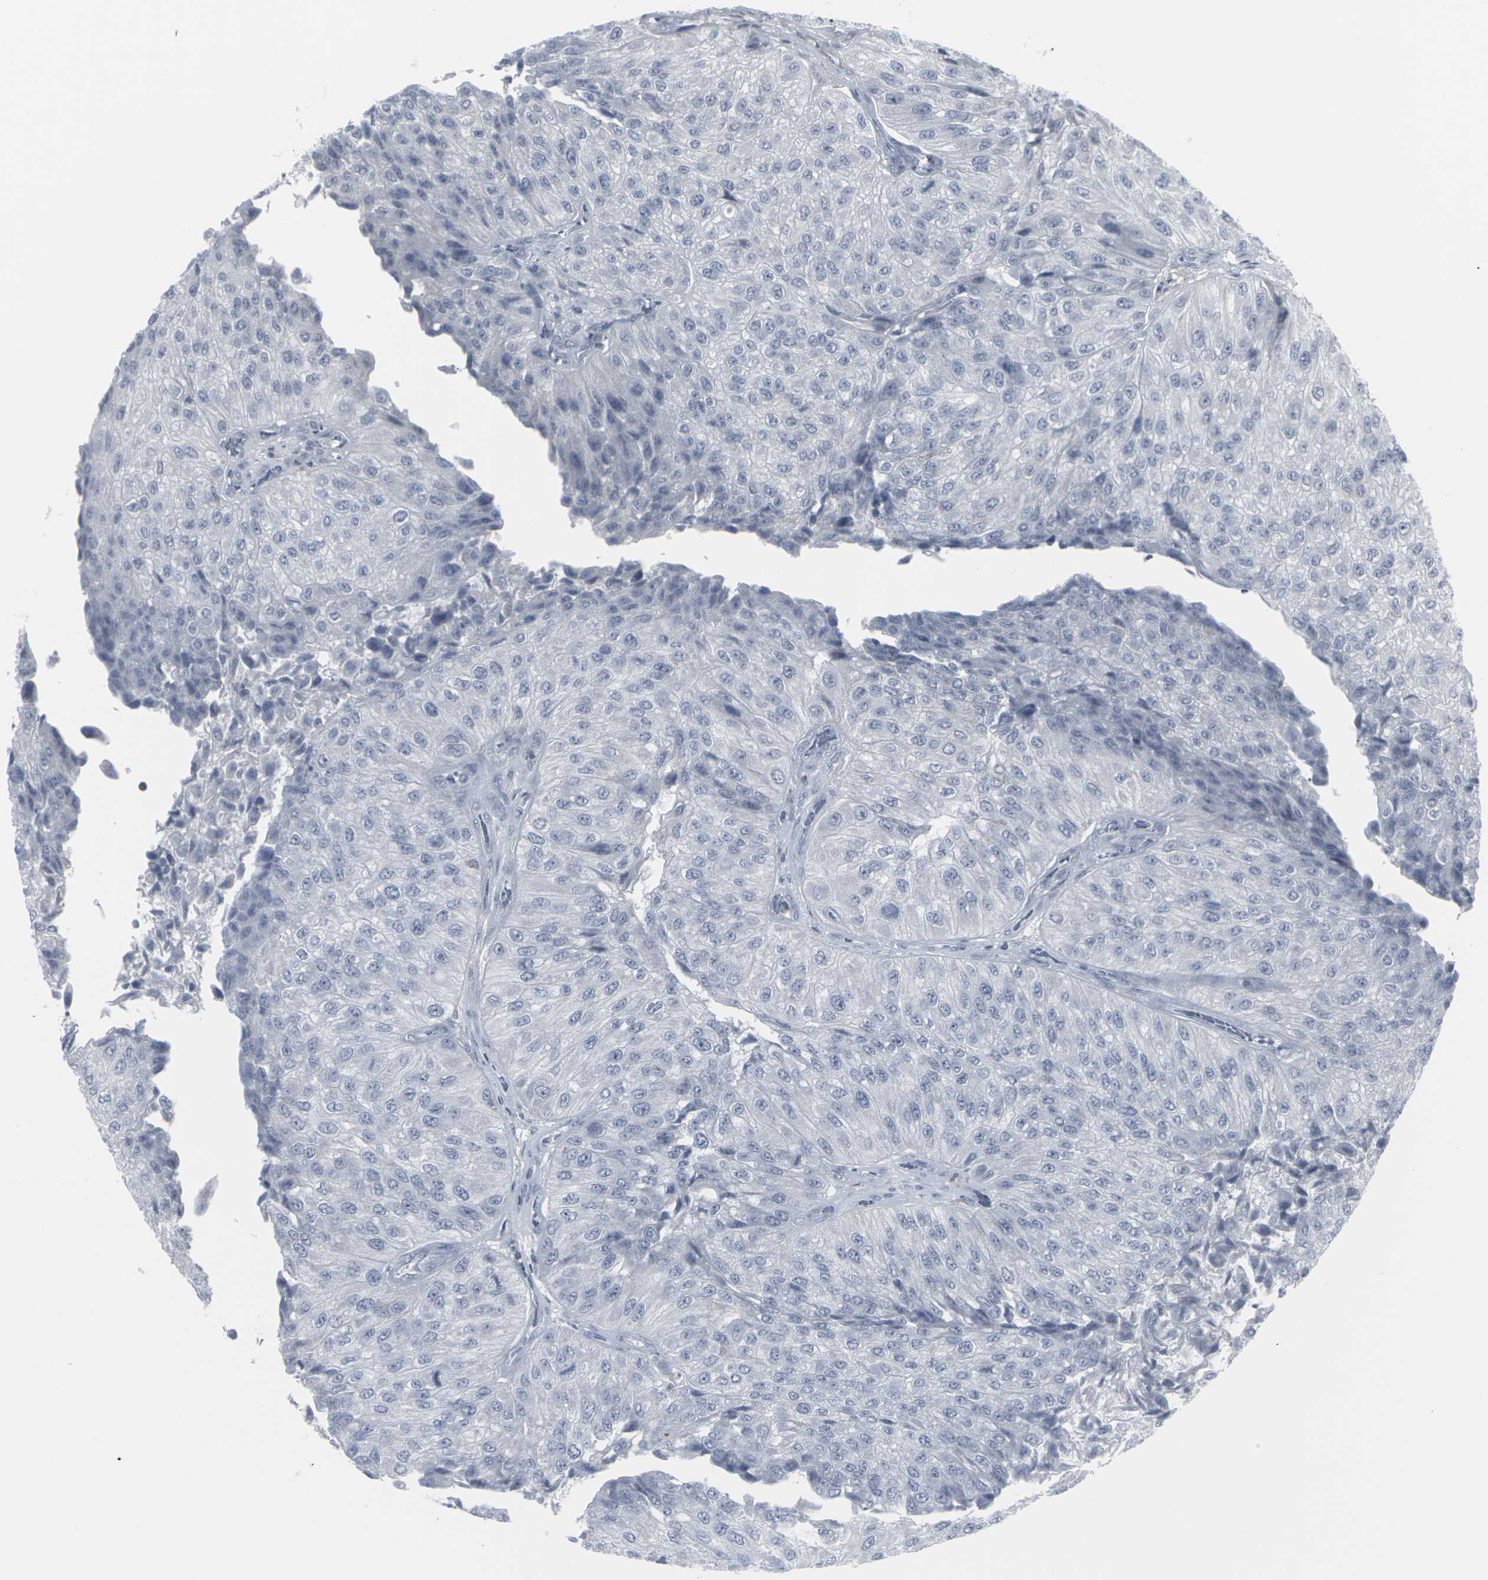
{"staining": {"intensity": "negative", "quantity": "none", "location": "none"}, "tissue": "urothelial cancer", "cell_type": "Tumor cells", "image_type": "cancer", "snomed": [{"axis": "morphology", "description": "Urothelial carcinoma, High grade"}, {"axis": "topography", "description": "Kidney"}, {"axis": "topography", "description": "Urinary bladder"}], "caption": "Tumor cells show no significant expression in urothelial cancer. Nuclei are stained in blue.", "gene": "APOBEC2", "patient": {"sex": "male", "age": 77}}